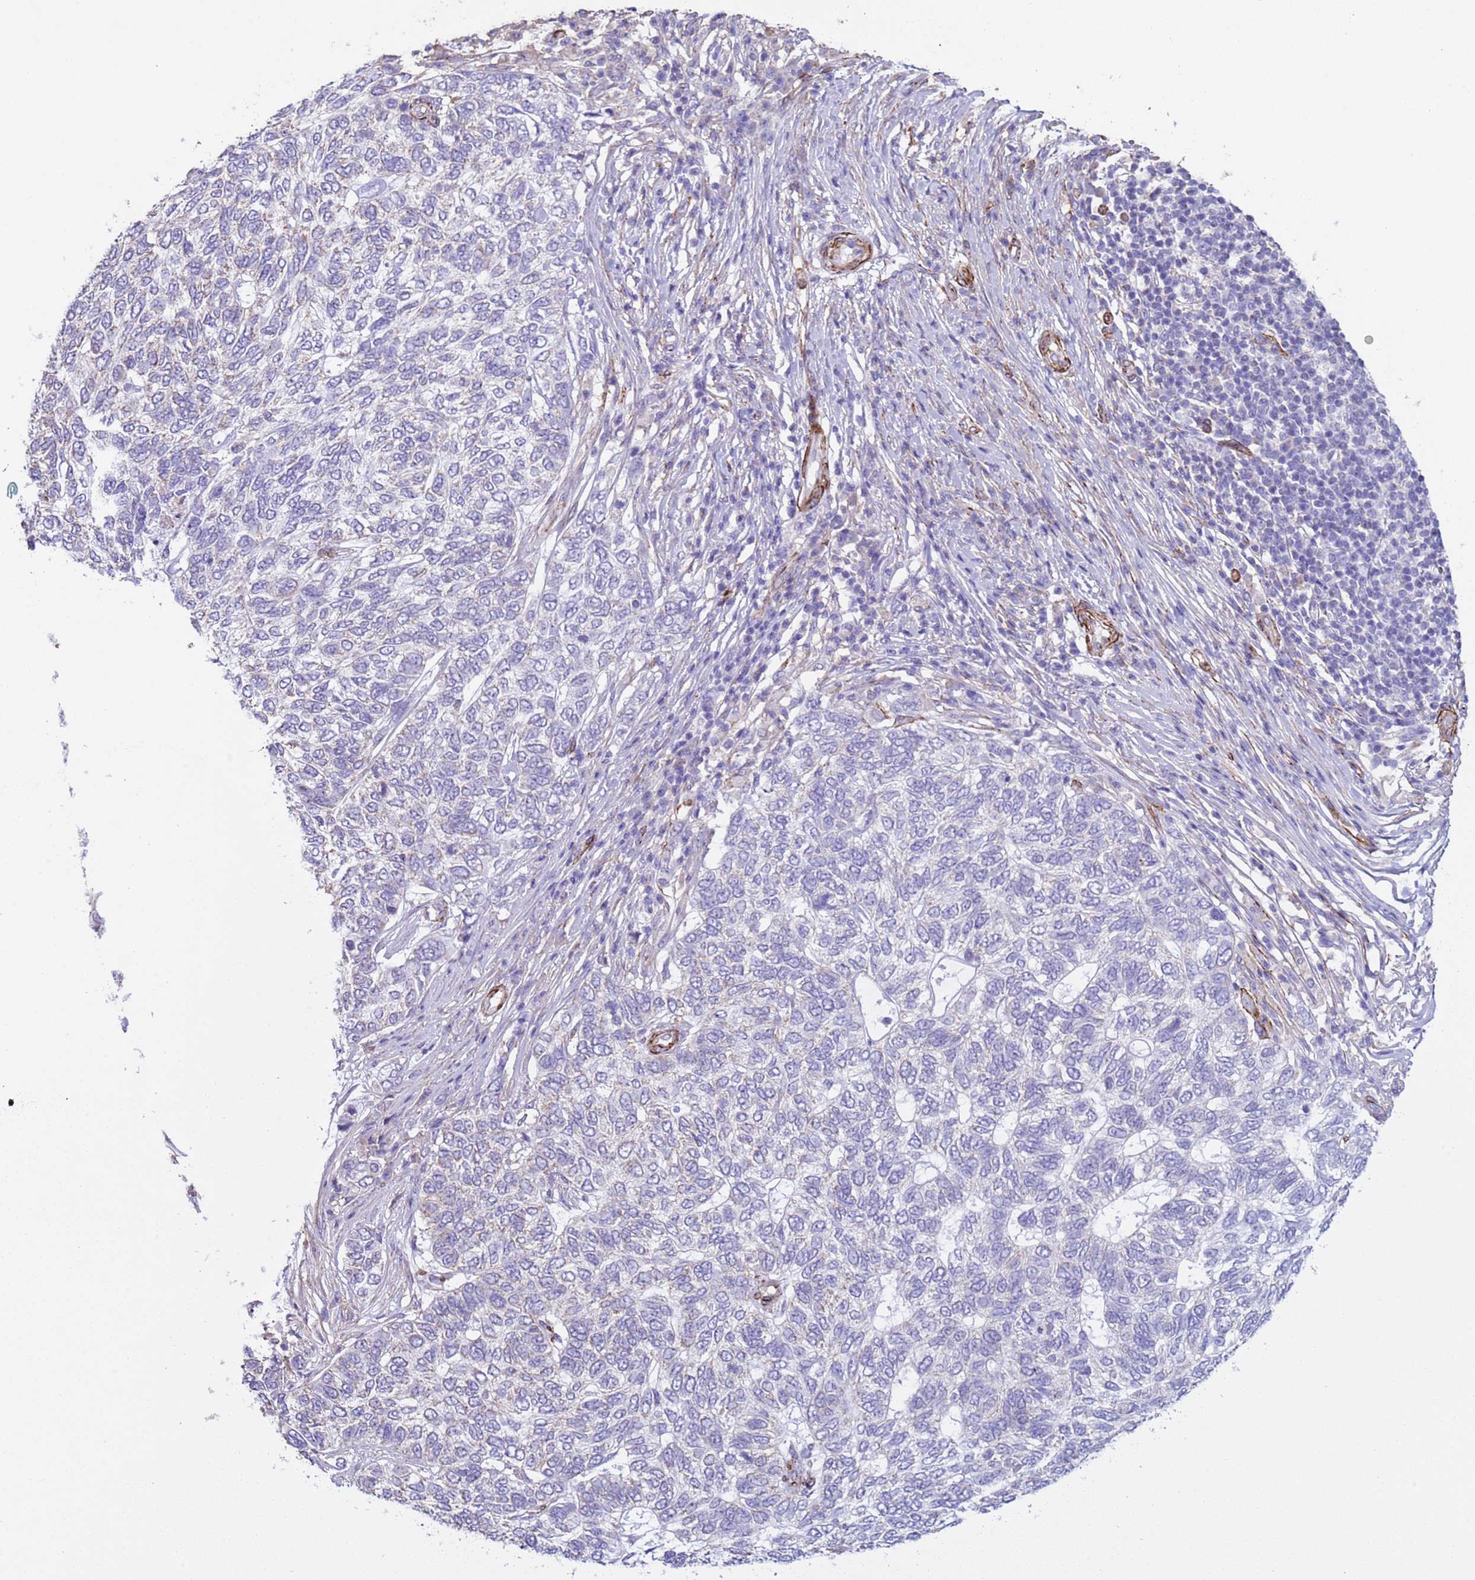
{"staining": {"intensity": "negative", "quantity": "none", "location": "none"}, "tissue": "skin cancer", "cell_type": "Tumor cells", "image_type": "cancer", "snomed": [{"axis": "morphology", "description": "Basal cell carcinoma"}, {"axis": "topography", "description": "Skin"}], "caption": "Immunohistochemical staining of human skin basal cell carcinoma displays no significant expression in tumor cells. (Brightfield microscopy of DAB immunohistochemistry at high magnification).", "gene": "GASK1A", "patient": {"sex": "female", "age": 65}}